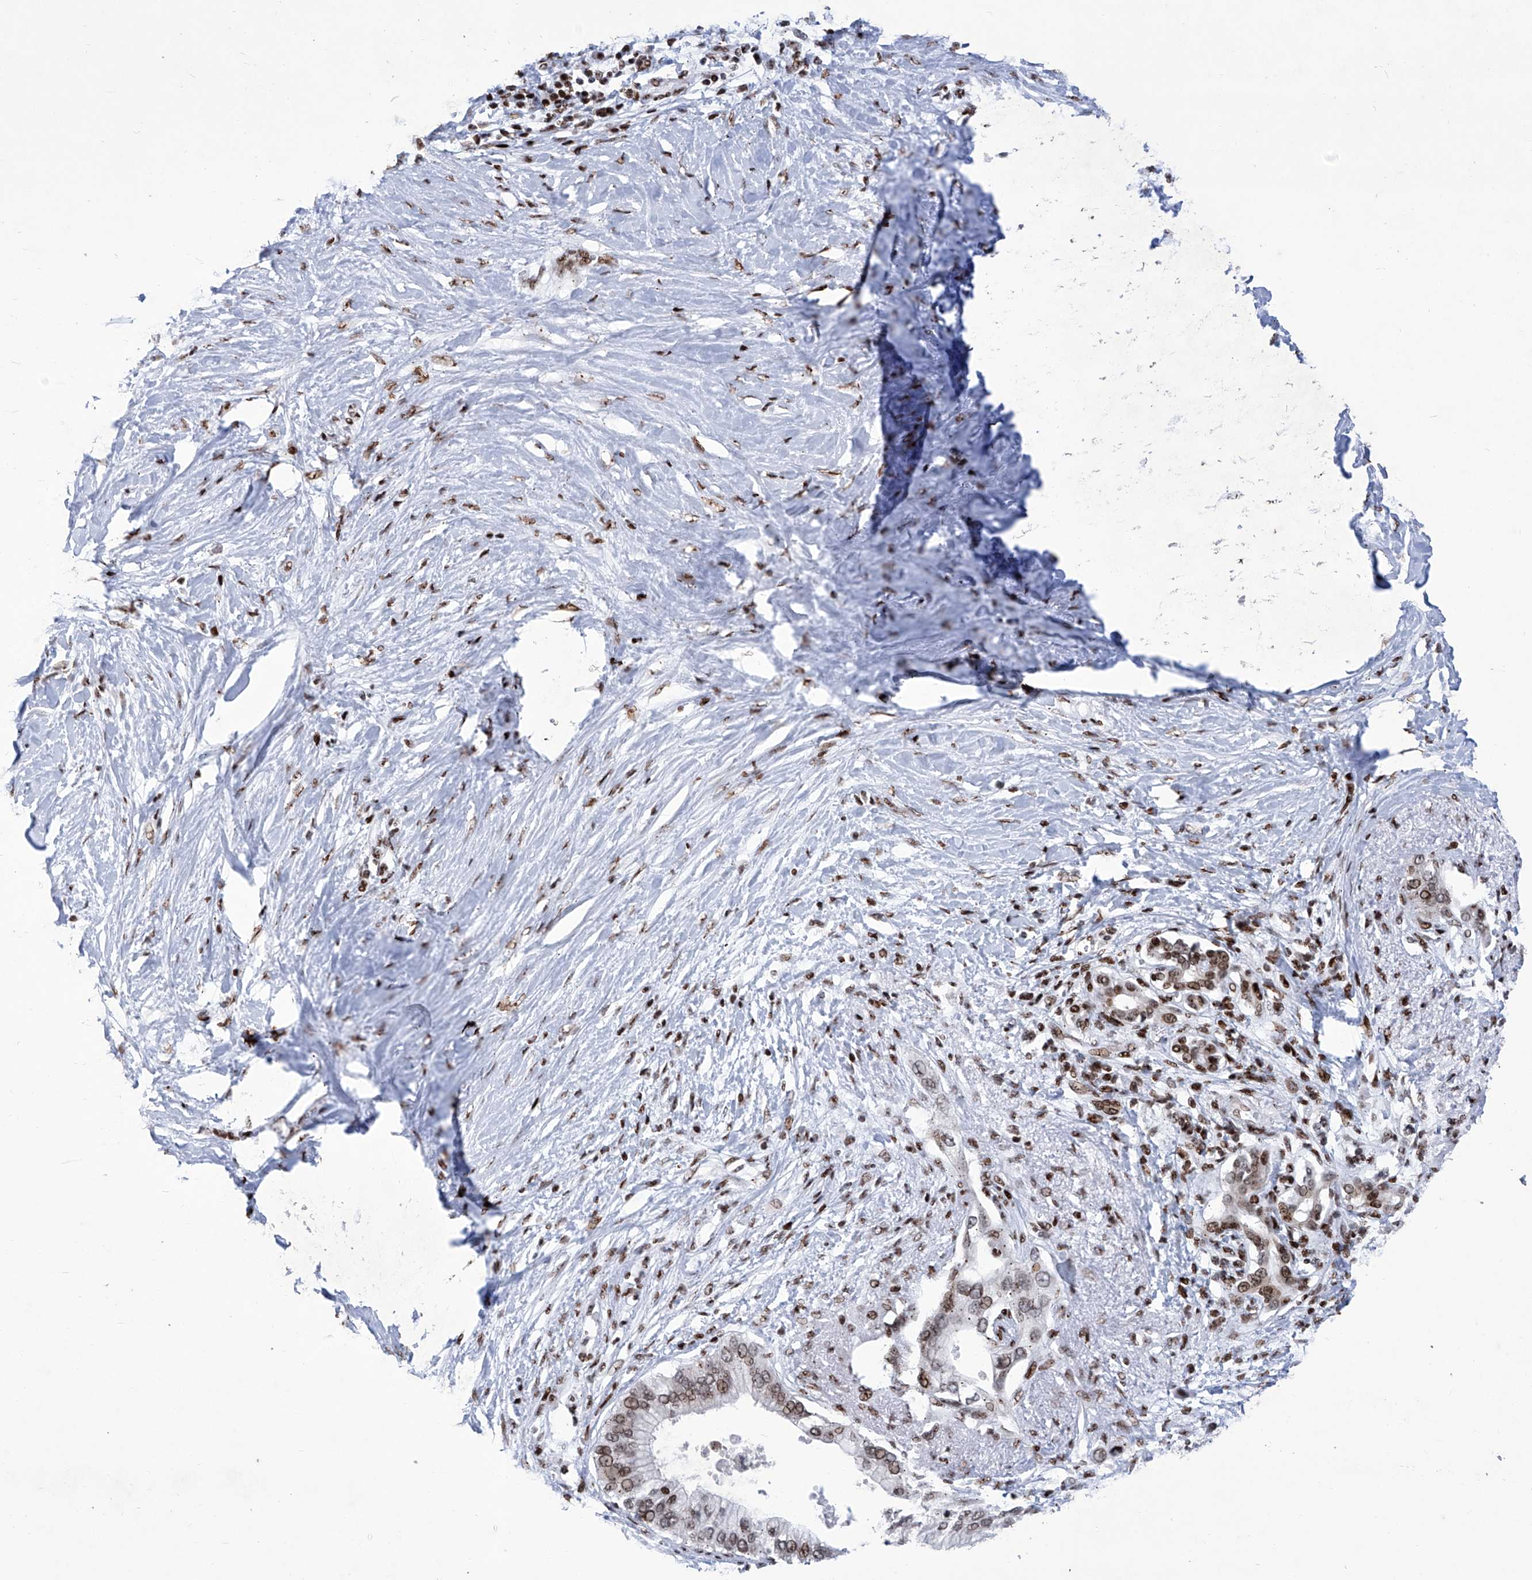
{"staining": {"intensity": "moderate", "quantity": ">75%", "location": "nuclear"}, "tissue": "pancreatic cancer", "cell_type": "Tumor cells", "image_type": "cancer", "snomed": [{"axis": "morphology", "description": "Normal tissue, NOS"}, {"axis": "morphology", "description": "Adenocarcinoma, NOS"}, {"axis": "topography", "description": "Pancreas"}, {"axis": "topography", "description": "Peripheral nerve tissue"}], "caption": "Pancreatic cancer (adenocarcinoma) stained with a brown dye demonstrates moderate nuclear positive expression in approximately >75% of tumor cells.", "gene": "HEY2", "patient": {"sex": "male", "age": 59}}